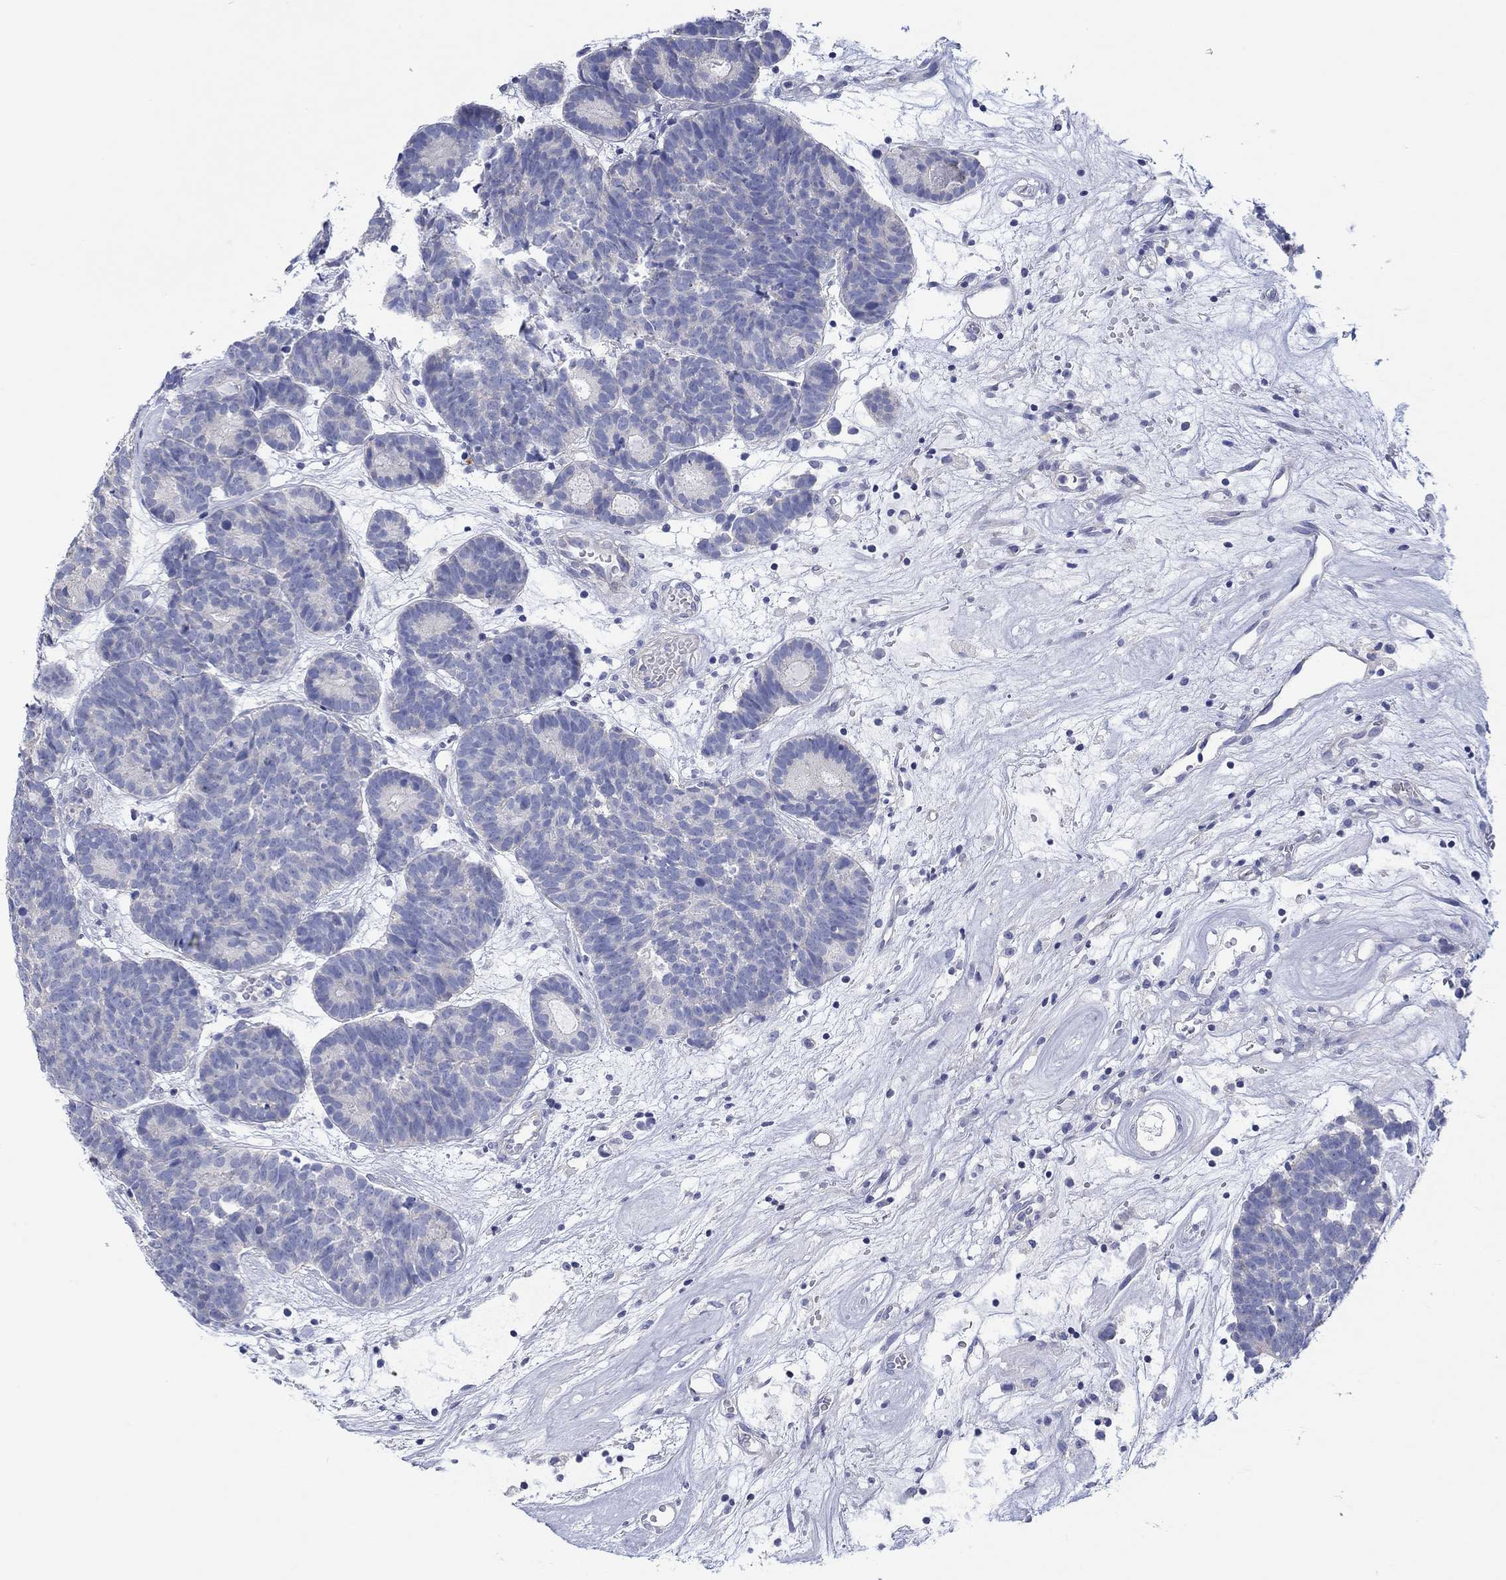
{"staining": {"intensity": "negative", "quantity": "none", "location": "none"}, "tissue": "head and neck cancer", "cell_type": "Tumor cells", "image_type": "cancer", "snomed": [{"axis": "morphology", "description": "Adenocarcinoma, NOS"}, {"axis": "topography", "description": "Head-Neck"}], "caption": "Immunohistochemistry histopathology image of human head and neck cancer stained for a protein (brown), which shows no expression in tumor cells.", "gene": "PPIL6", "patient": {"sex": "female", "age": 81}}